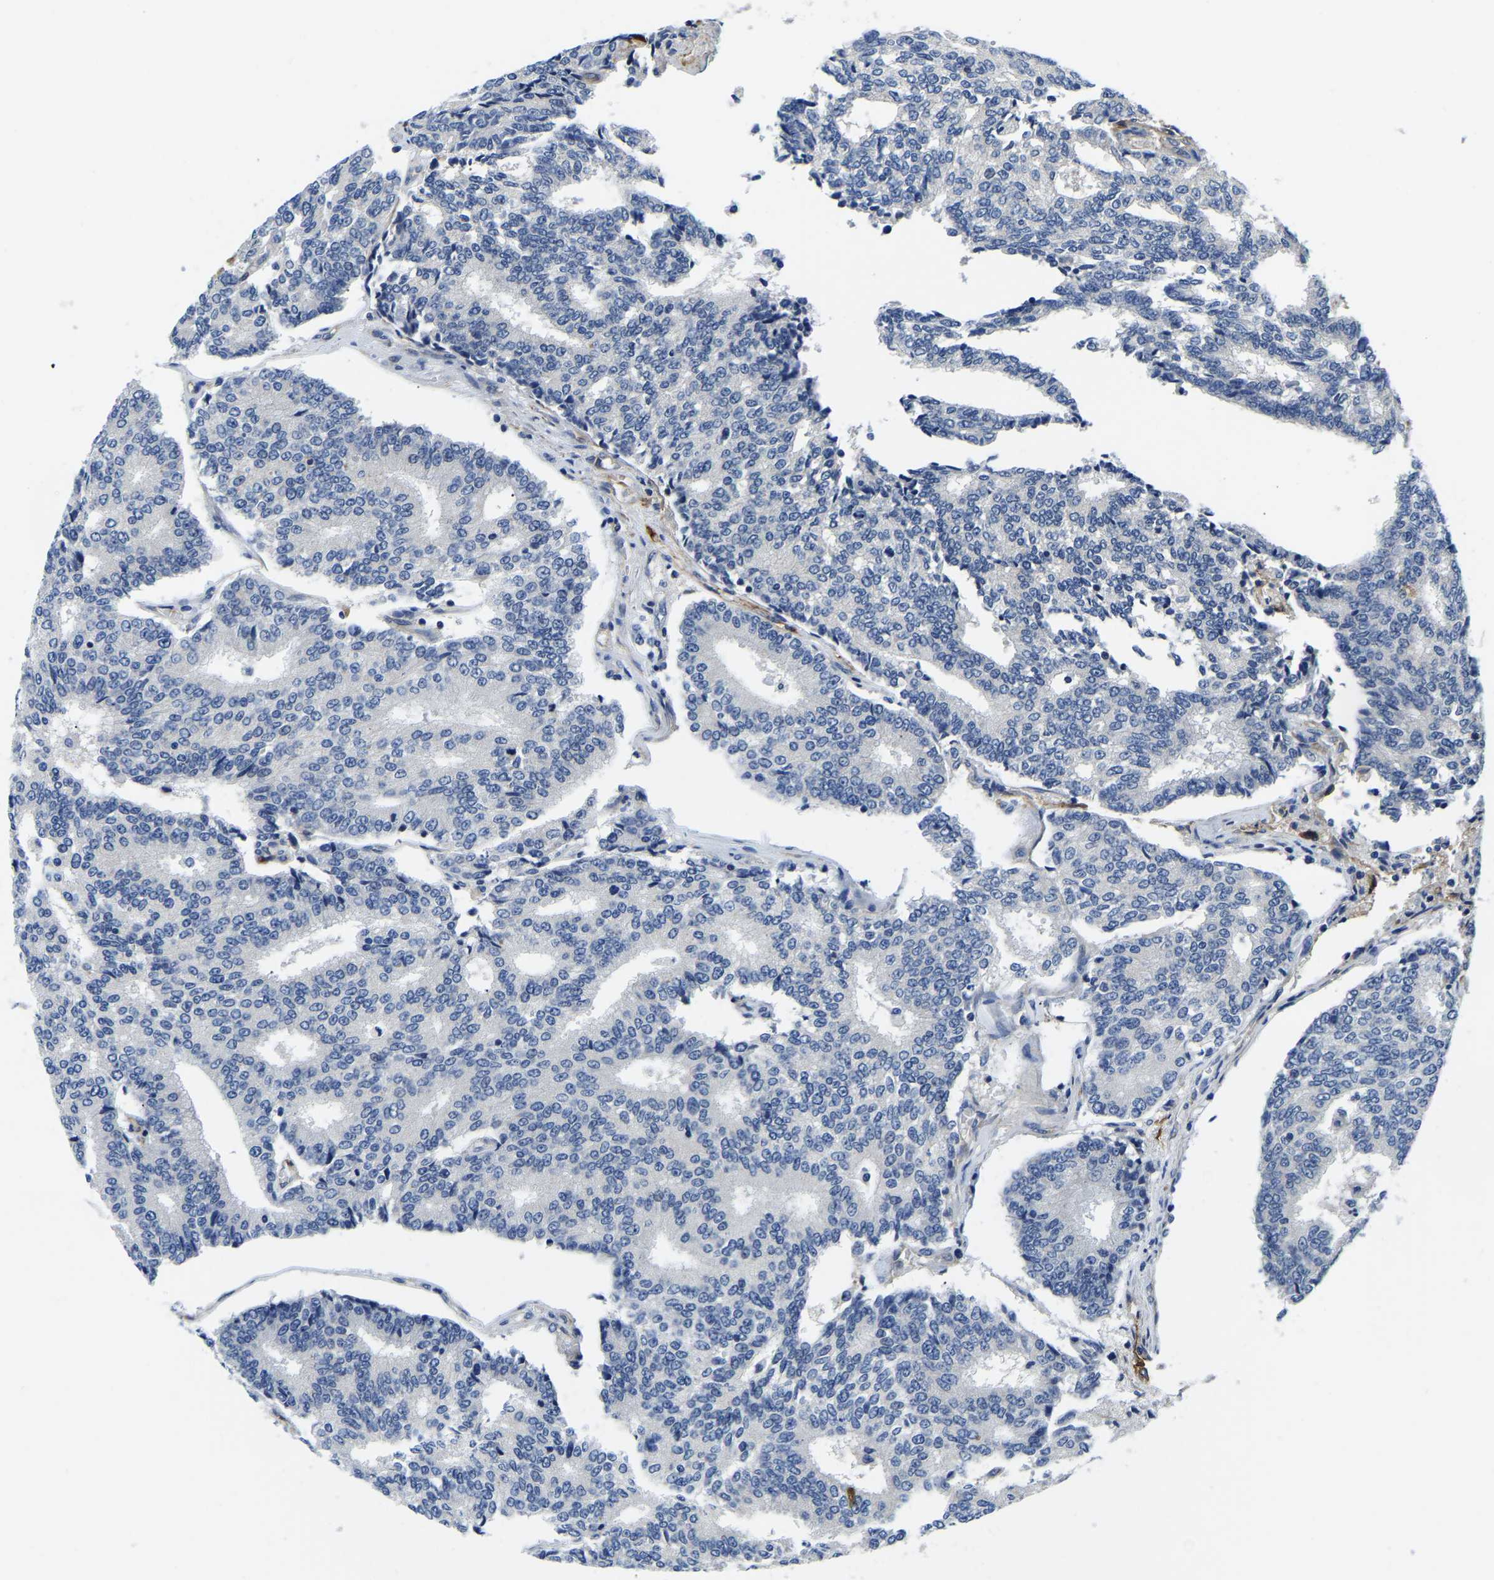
{"staining": {"intensity": "negative", "quantity": "none", "location": "none"}, "tissue": "prostate cancer", "cell_type": "Tumor cells", "image_type": "cancer", "snomed": [{"axis": "morphology", "description": "Adenocarcinoma, High grade"}, {"axis": "topography", "description": "Prostate"}], "caption": "Photomicrograph shows no protein positivity in tumor cells of high-grade adenocarcinoma (prostate) tissue.", "gene": "ITGA2", "patient": {"sex": "male", "age": 55}}